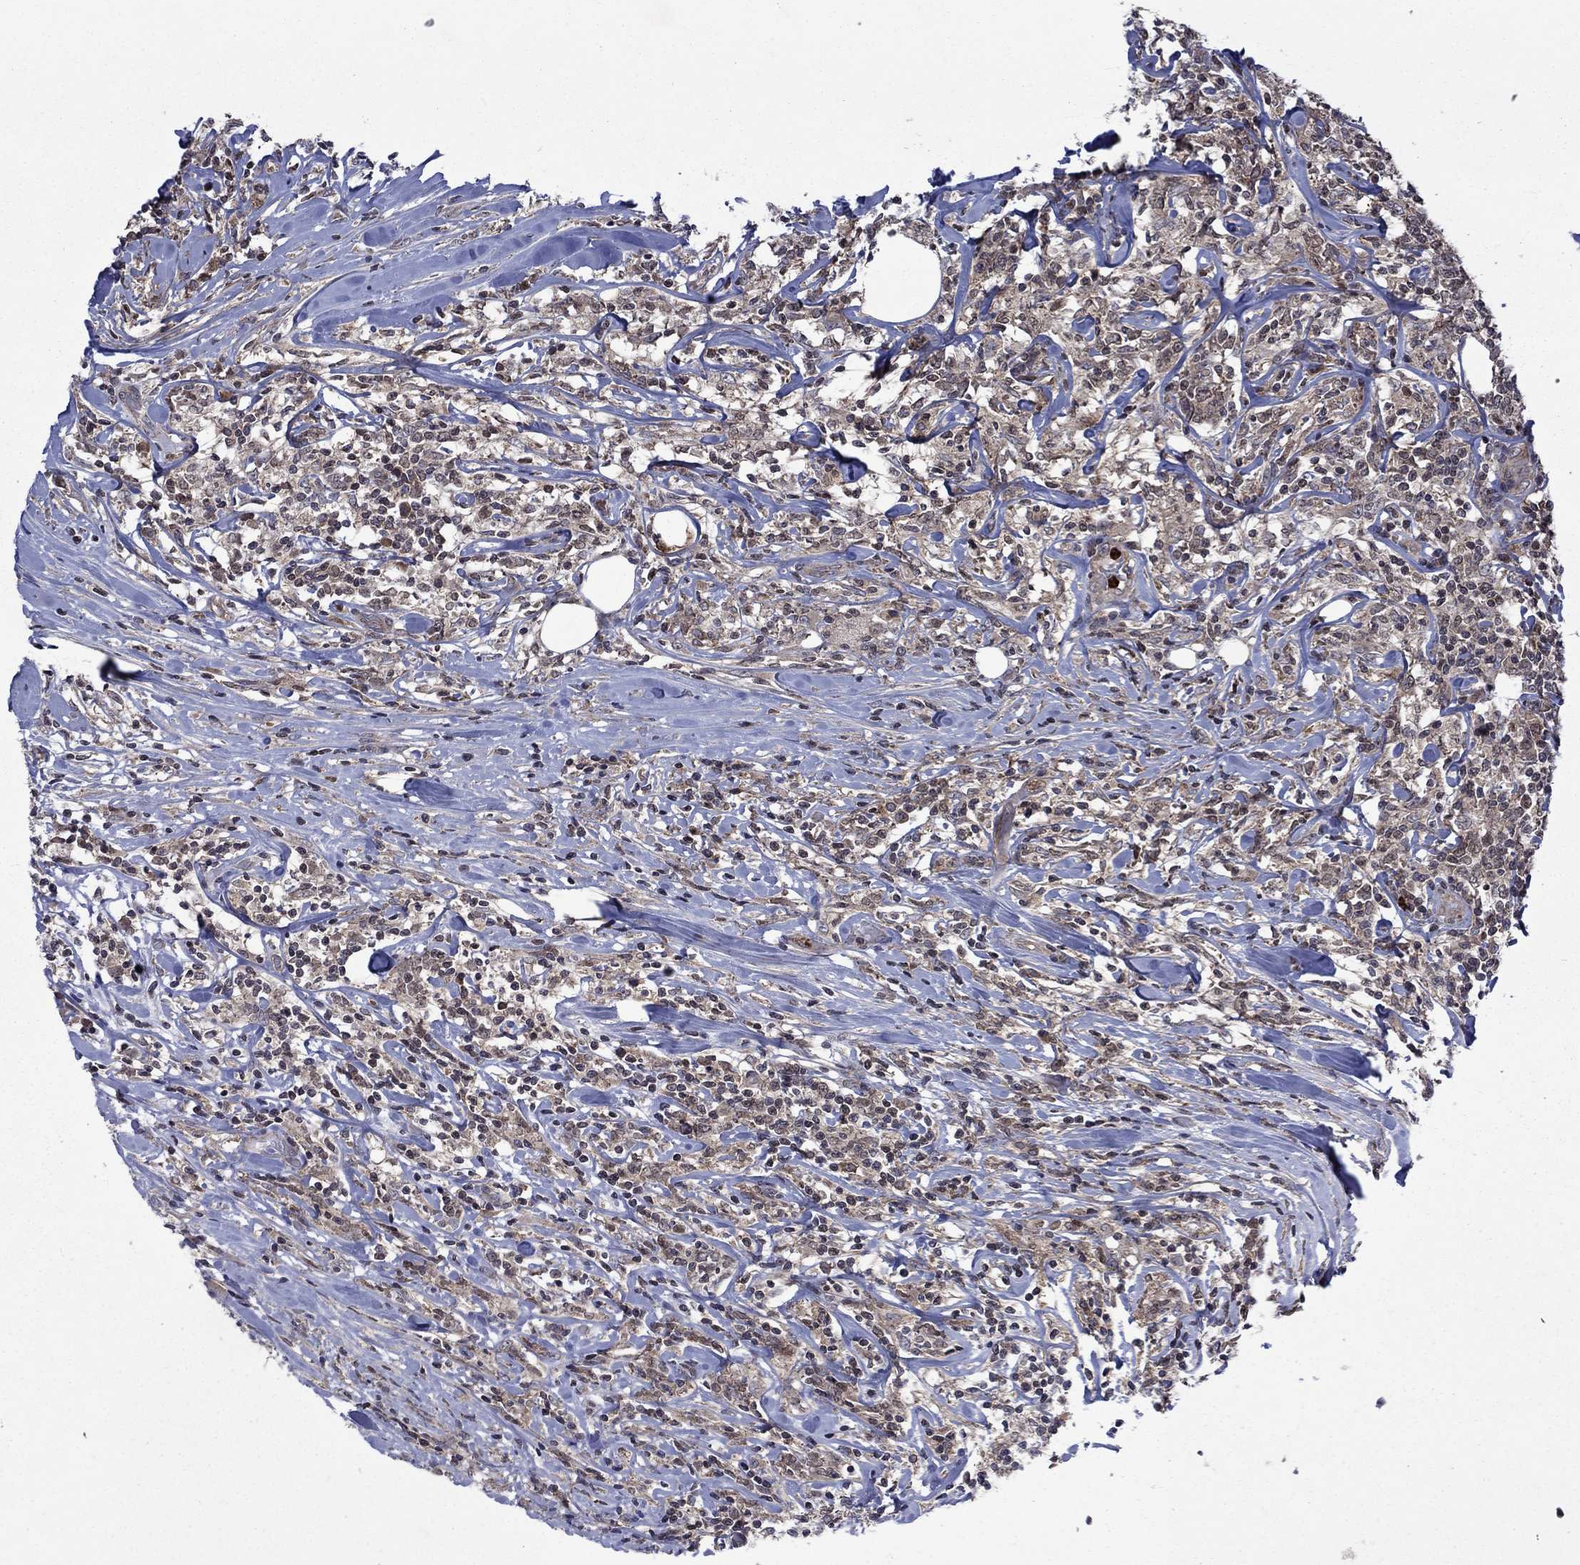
{"staining": {"intensity": "negative", "quantity": "none", "location": "none"}, "tissue": "lymphoma", "cell_type": "Tumor cells", "image_type": "cancer", "snomed": [{"axis": "morphology", "description": "Malignant lymphoma, non-Hodgkin's type, High grade"}, {"axis": "topography", "description": "Lymph node"}], "caption": "Tumor cells are negative for brown protein staining in malignant lymphoma, non-Hodgkin's type (high-grade). (IHC, brightfield microscopy, high magnification).", "gene": "TMEM33", "patient": {"sex": "female", "age": 84}}